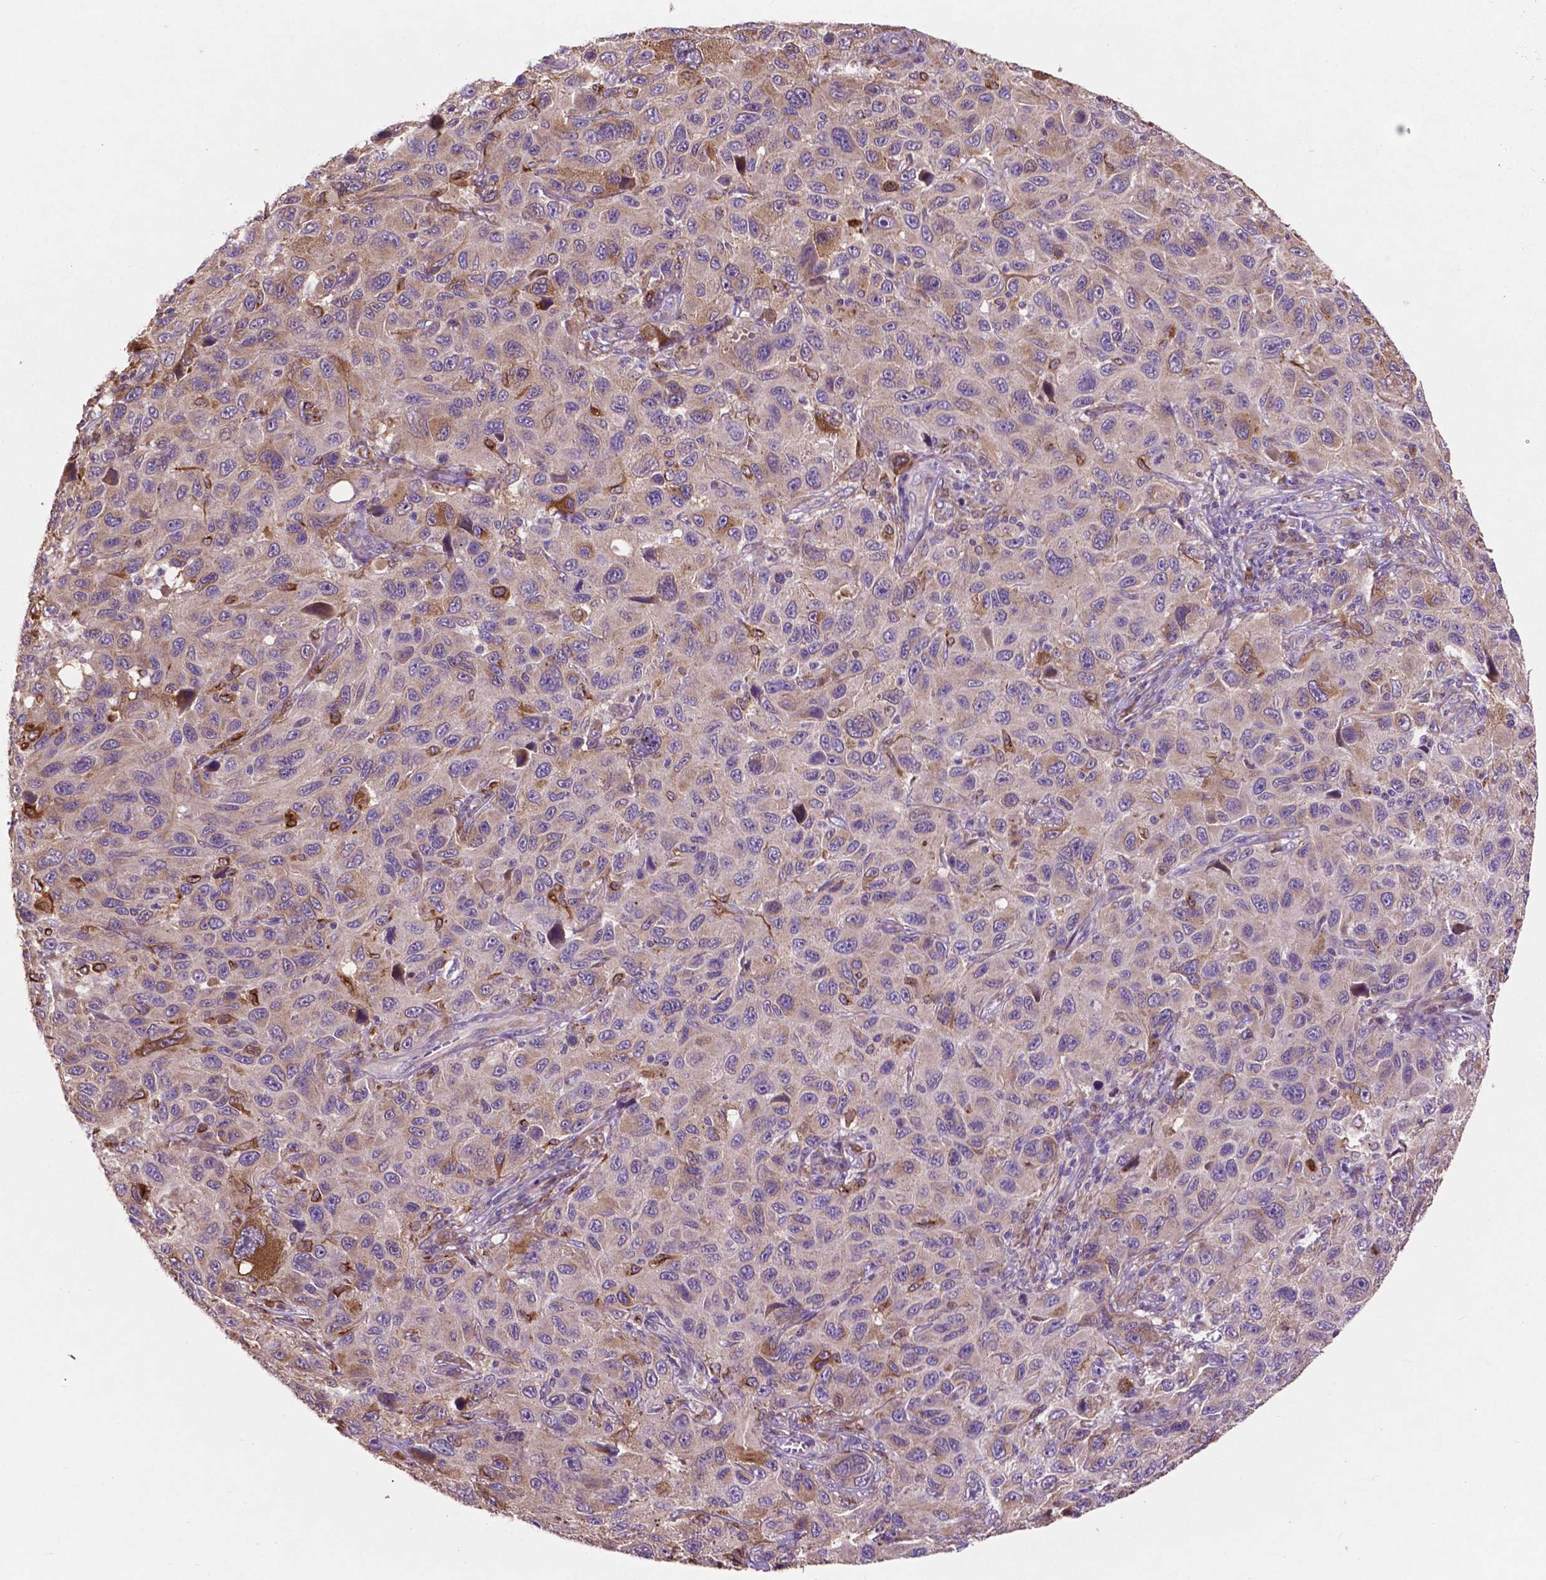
{"staining": {"intensity": "moderate", "quantity": "<25%", "location": "cytoplasmic/membranous"}, "tissue": "melanoma", "cell_type": "Tumor cells", "image_type": "cancer", "snomed": [{"axis": "morphology", "description": "Malignant melanoma, NOS"}, {"axis": "topography", "description": "Skin"}], "caption": "About <25% of tumor cells in human malignant melanoma show moderate cytoplasmic/membranous protein expression as visualized by brown immunohistochemical staining.", "gene": "MBTPS1", "patient": {"sex": "male", "age": 53}}